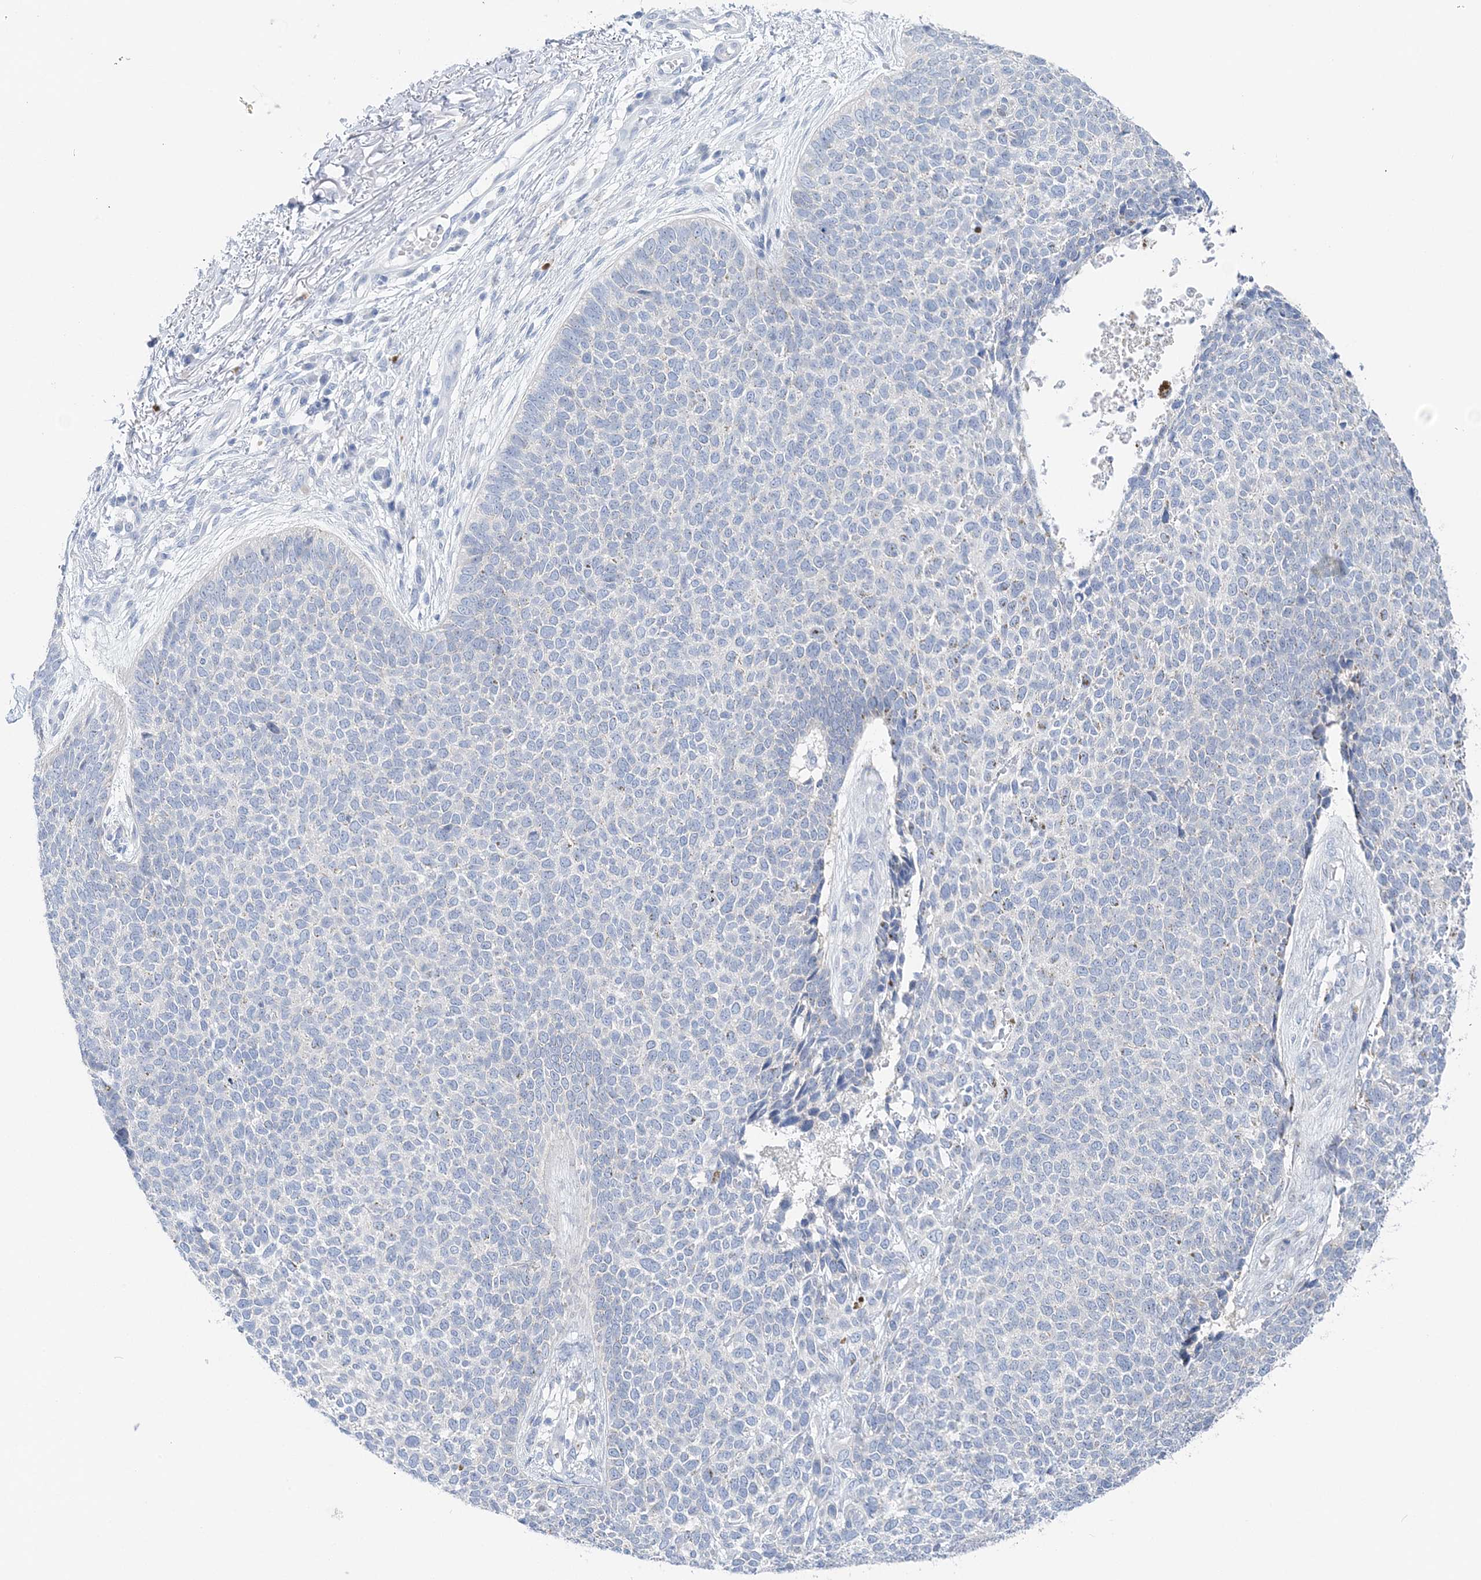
{"staining": {"intensity": "negative", "quantity": "none", "location": "none"}, "tissue": "skin cancer", "cell_type": "Tumor cells", "image_type": "cancer", "snomed": [{"axis": "morphology", "description": "Basal cell carcinoma"}, {"axis": "topography", "description": "Skin"}], "caption": "An image of skin basal cell carcinoma stained for a protein displays no brown staining in tumor cells.", "gene": "HMGCS1", "patient": {"sex": "female", "age": 84}}